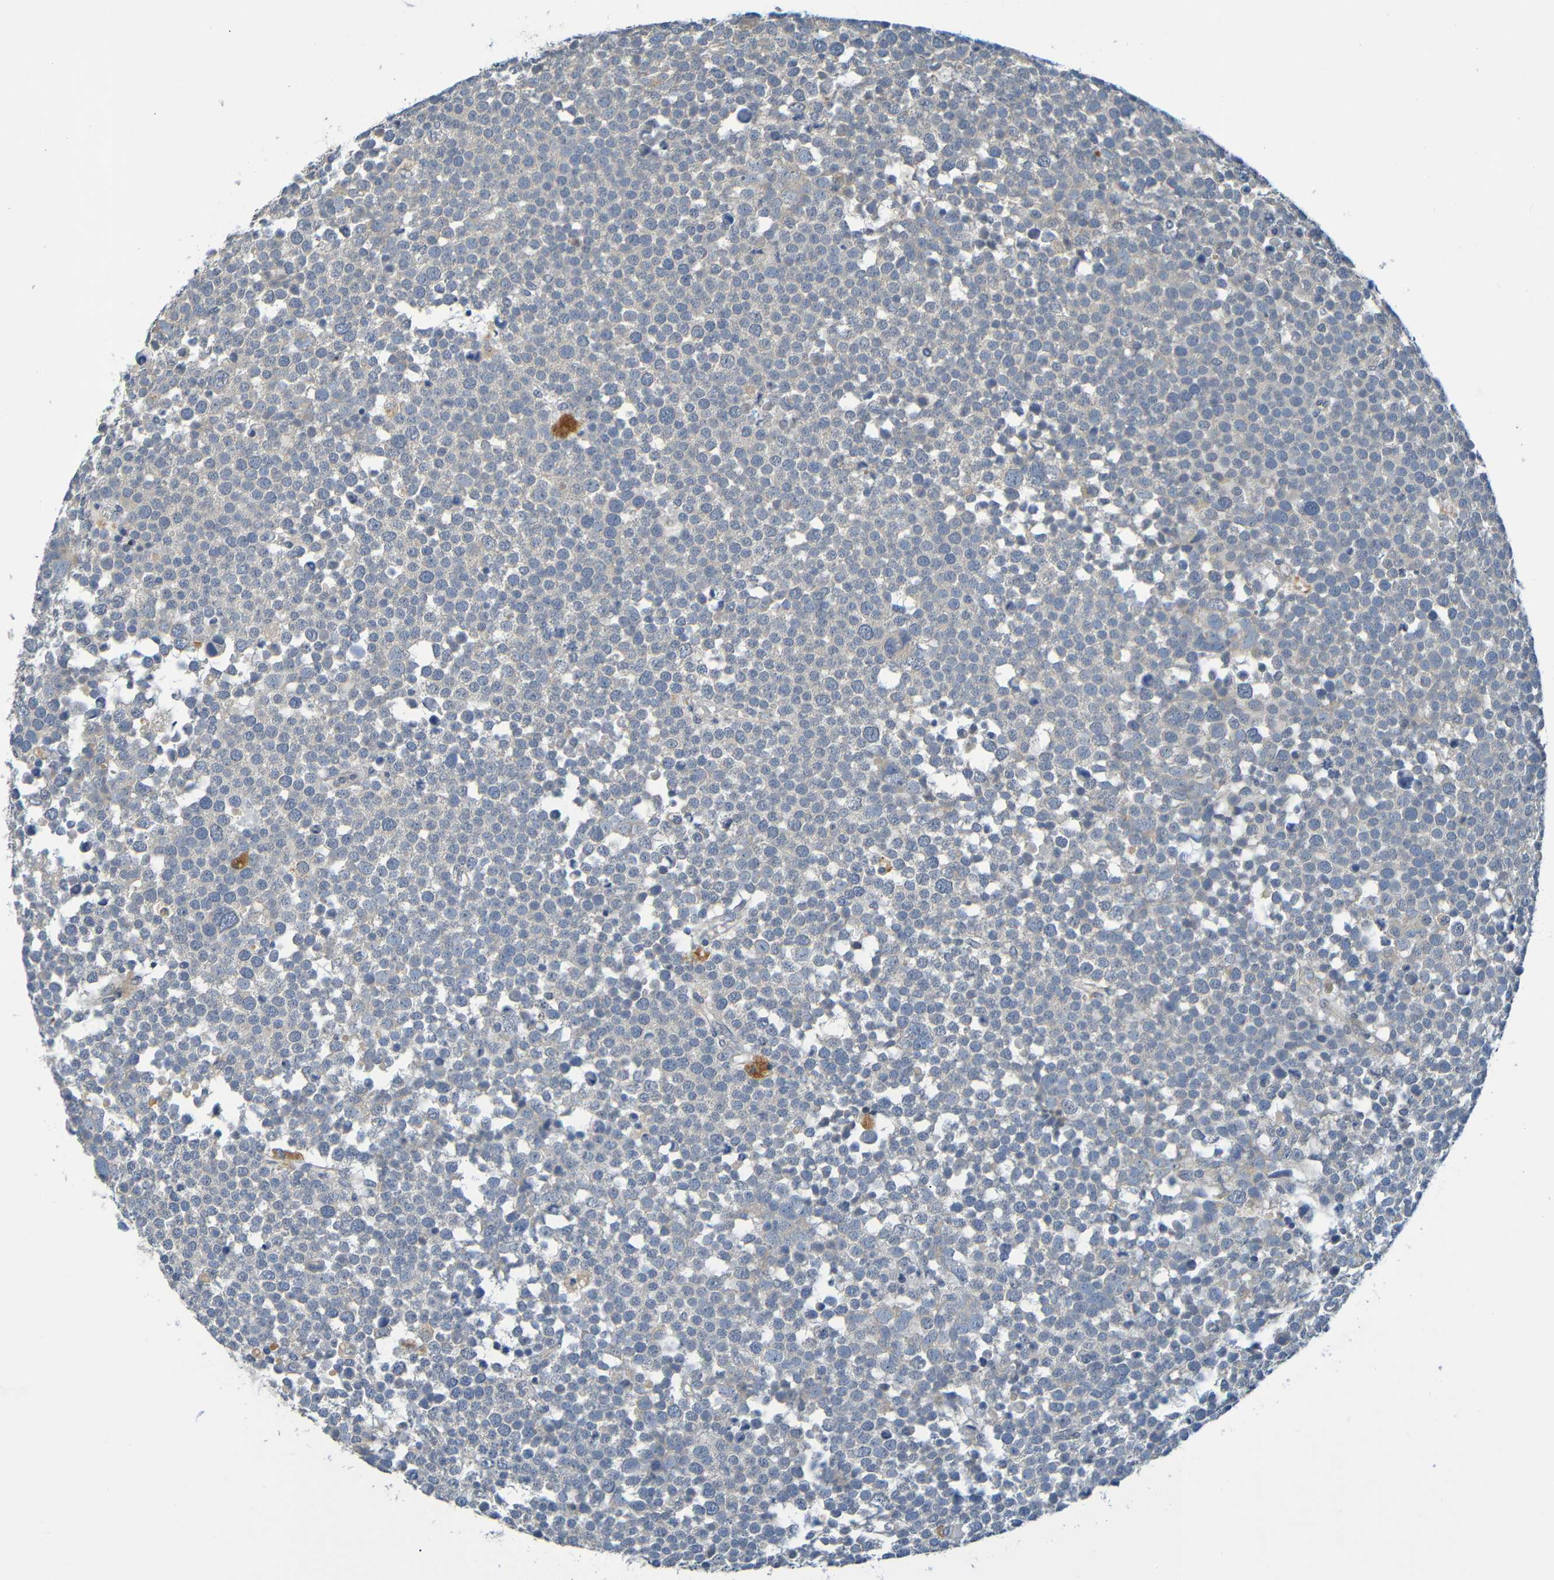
{"staining": {"intensity": "weak", "quantity": "<25%", "location": "cytoplasmic/membranous"}, "tissue": "testis cancer", "cell_type": "Tumor cells", "image_type": "cancer", "snomed": [{"axis": "morphology", "description": "Seminoma, NOS"}, {"axis": "topography", "description": "Testis"}], "caption": "Protein analysis of testis cancer displays no significant expression in tumor cells. The staining was performed using DAB to visualize the protein expression in brown, while the nuclei were stained in blue with hematoxylin (Magnification: 20x).", "gene": "CYP4F2", "patient": {"sex": "male", "age": 71}}